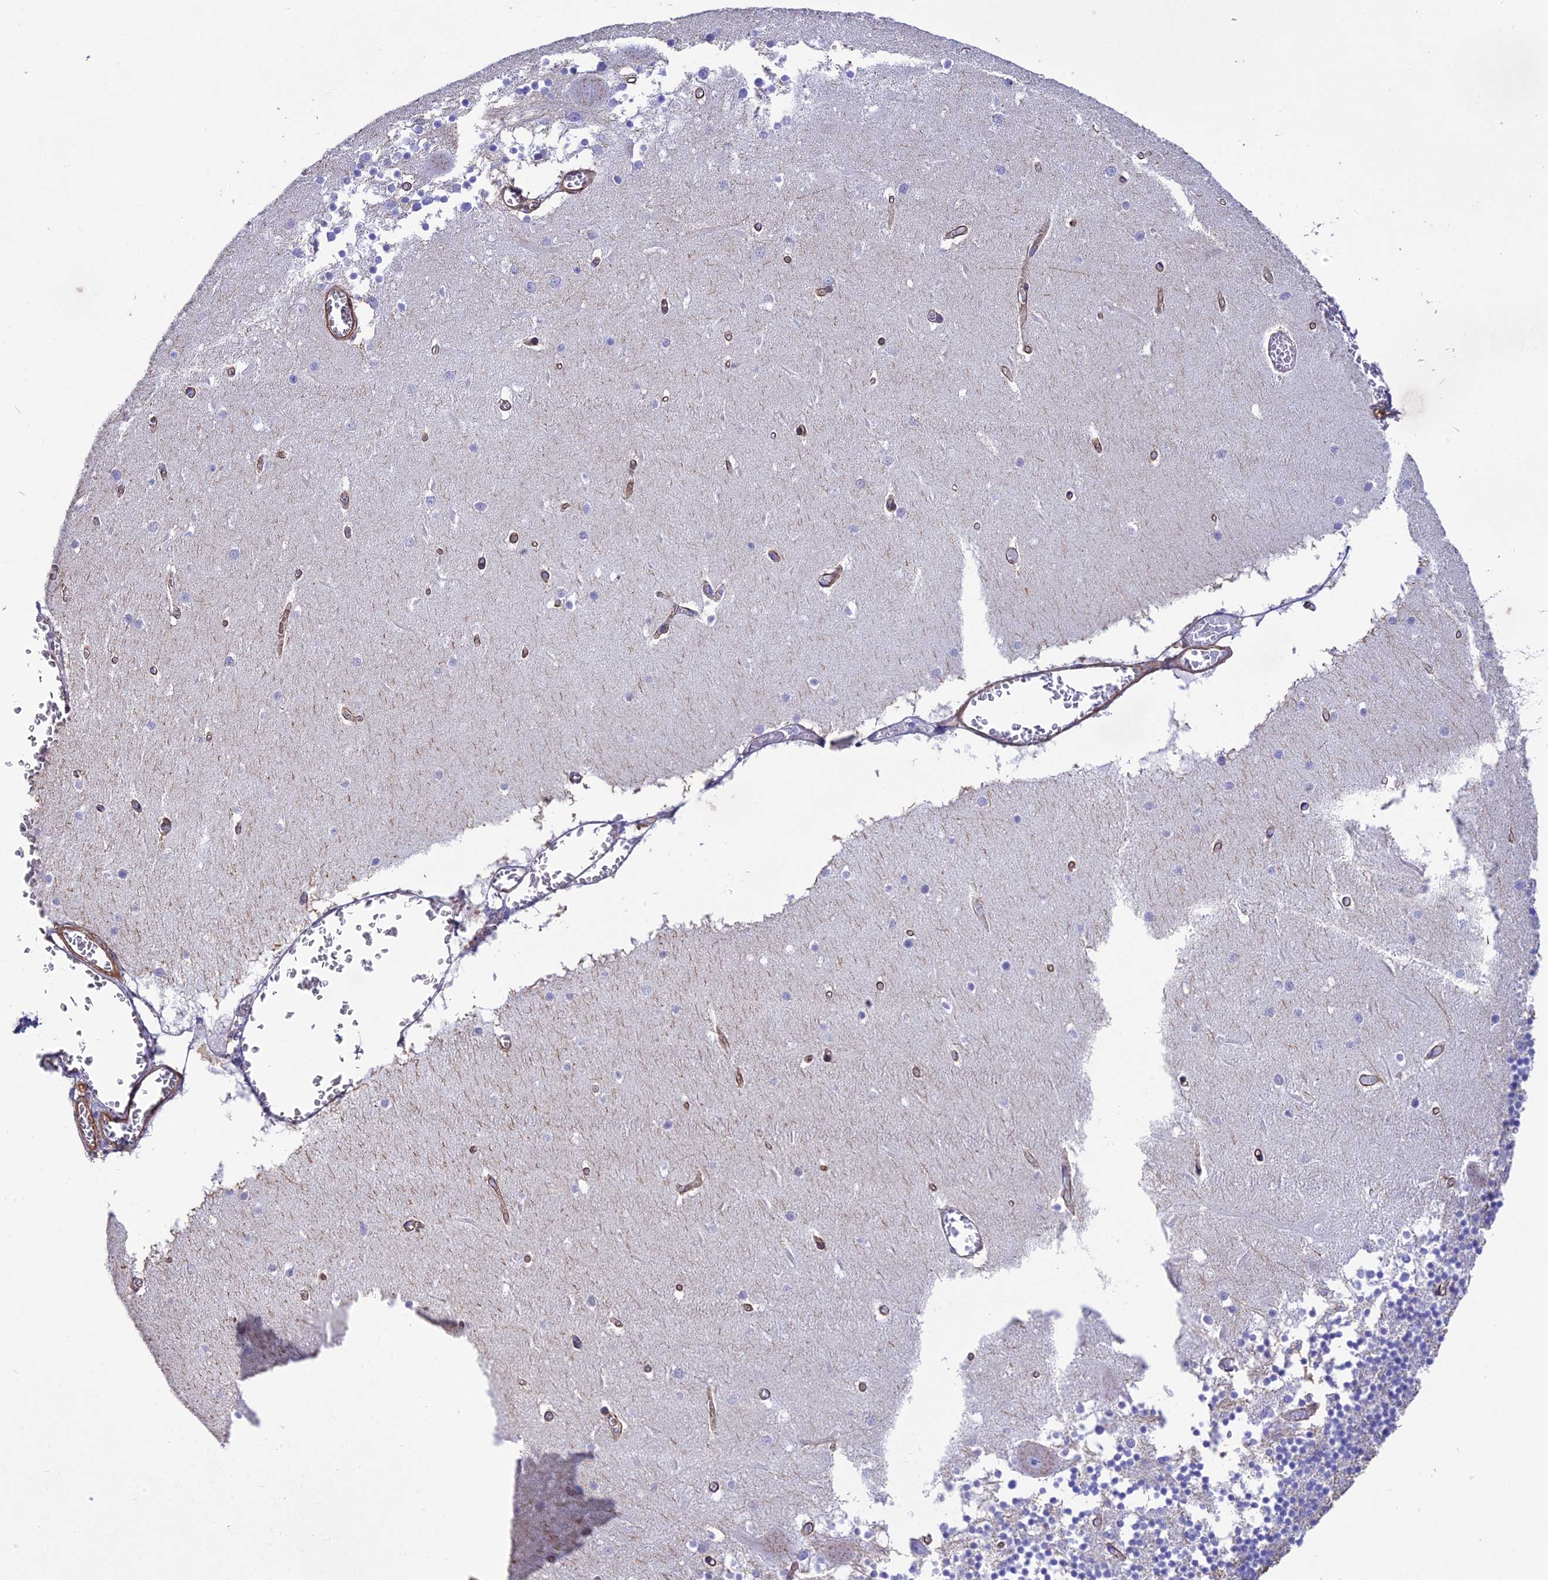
{"staining": {"intensity": "negative", "quantity": "none", "location": "none"}, "tissue": "cerebellum", "cell_type": "Cells in granular layer", "image_type": "normal", "snomed": [{"axis": "morphology", "description": "Normal tissue, NOS"}, {"axis": "topography", "description": "Cerebellum"}], "caption": "Photomicrograph shows no protein positivity in cells in granular layer of unremarkable cerebellum. The staining is performed using DAB (3,3'-diaminobenzidine) brown chromogen with nuclei counter-stained in using hematoxylin.", "gene": "TNS1", "patient": {"sex": "female", "age": 28}}